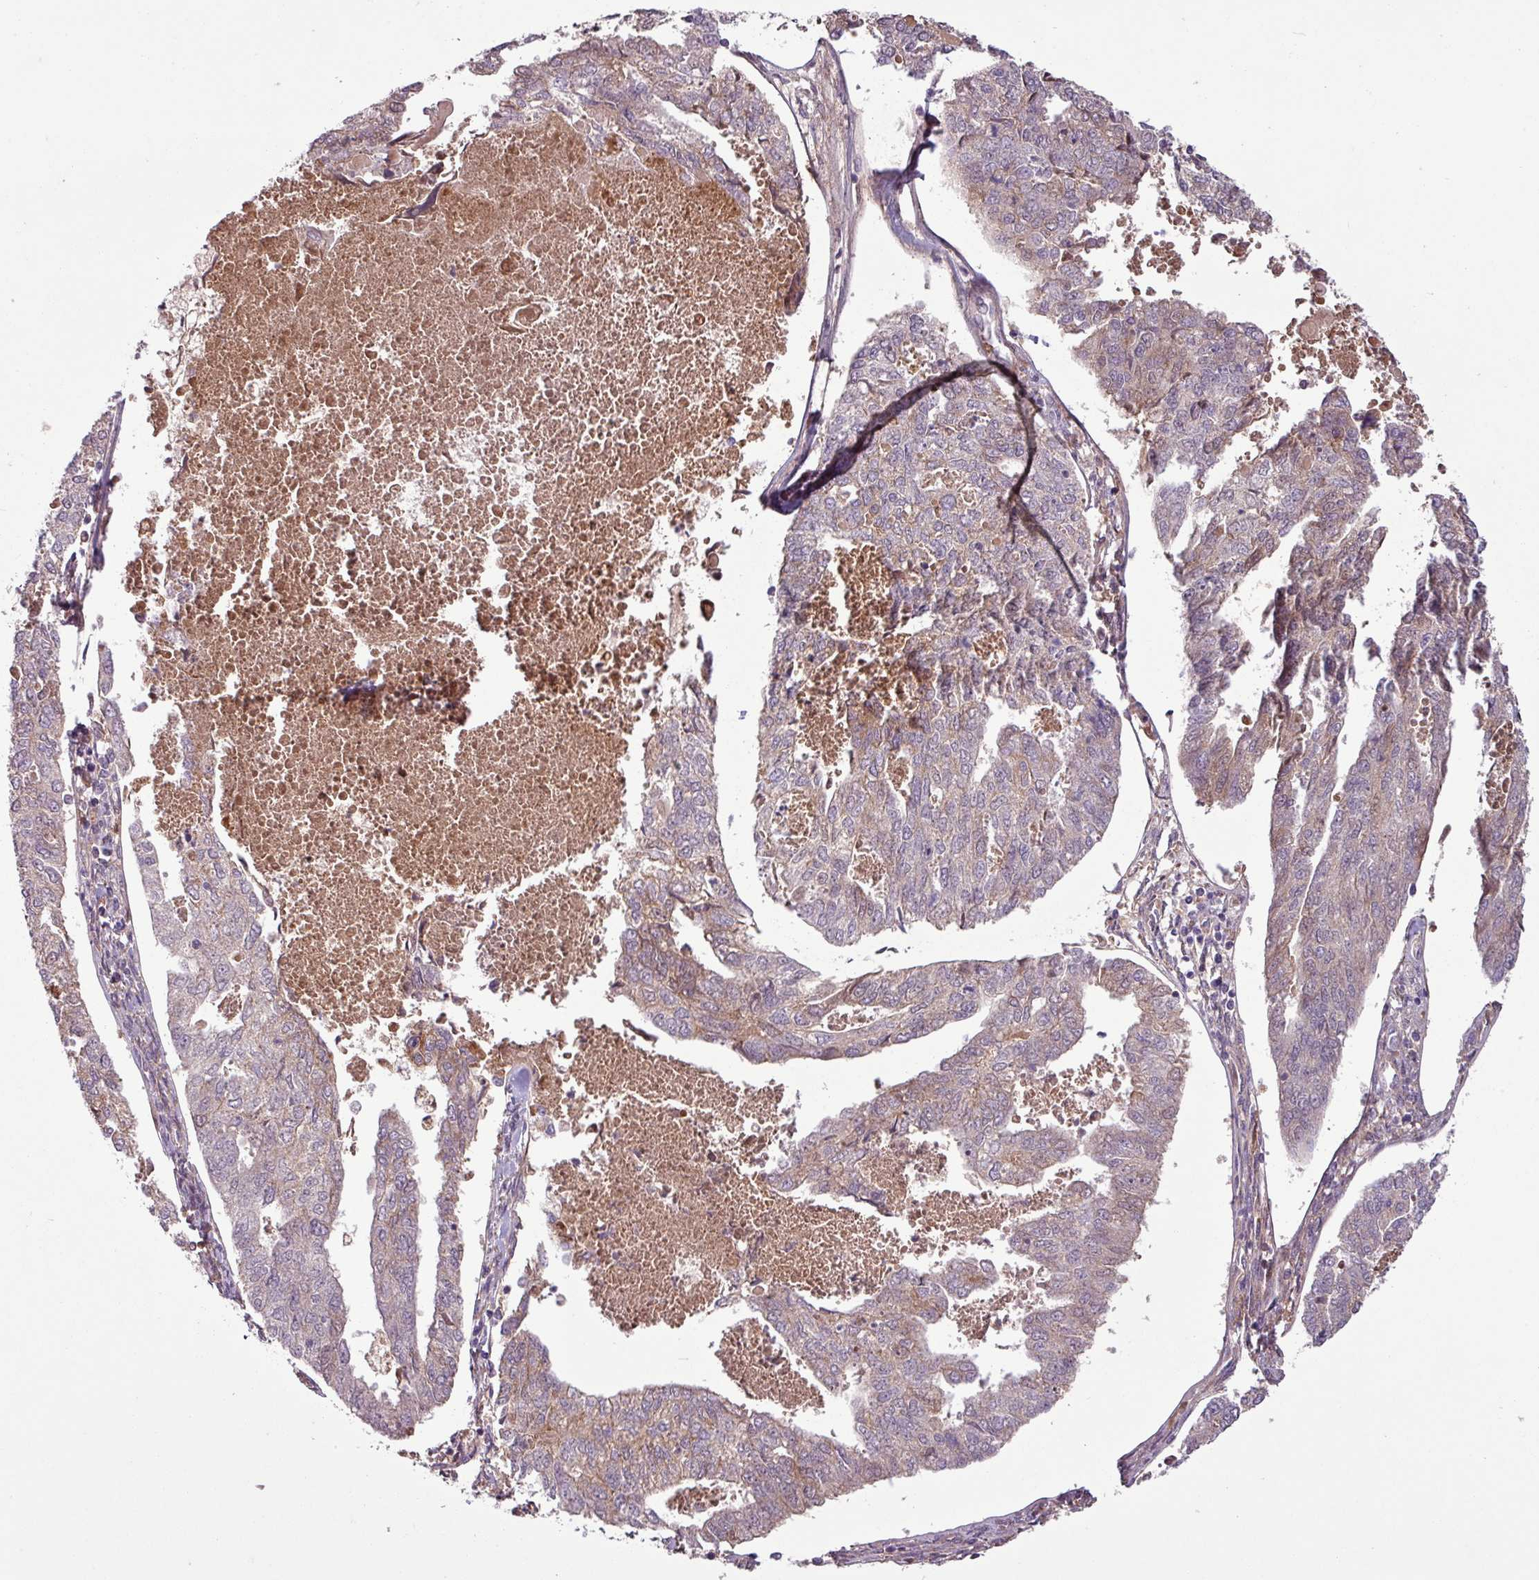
{"staining": {"intensity": "weak", "quantity": "<25%", "location": "cytoplasmic/membranous"}, "tissue": "endometrial cancer", "cell_type": "Tumor cells", "image_type": "cancer", "snomed": [{"axis": "morphology", "description": "Adenocarcinoma, NOS"}, {"axis": "topography", "description": "Endometrium"}], "caption": "DAB immunohistochemical staining of adenocarcinoma (endometrial) displays no significant expression in tumor cells.", "gene": "C4B", "patient": {"sex": "female", "age": 73}}